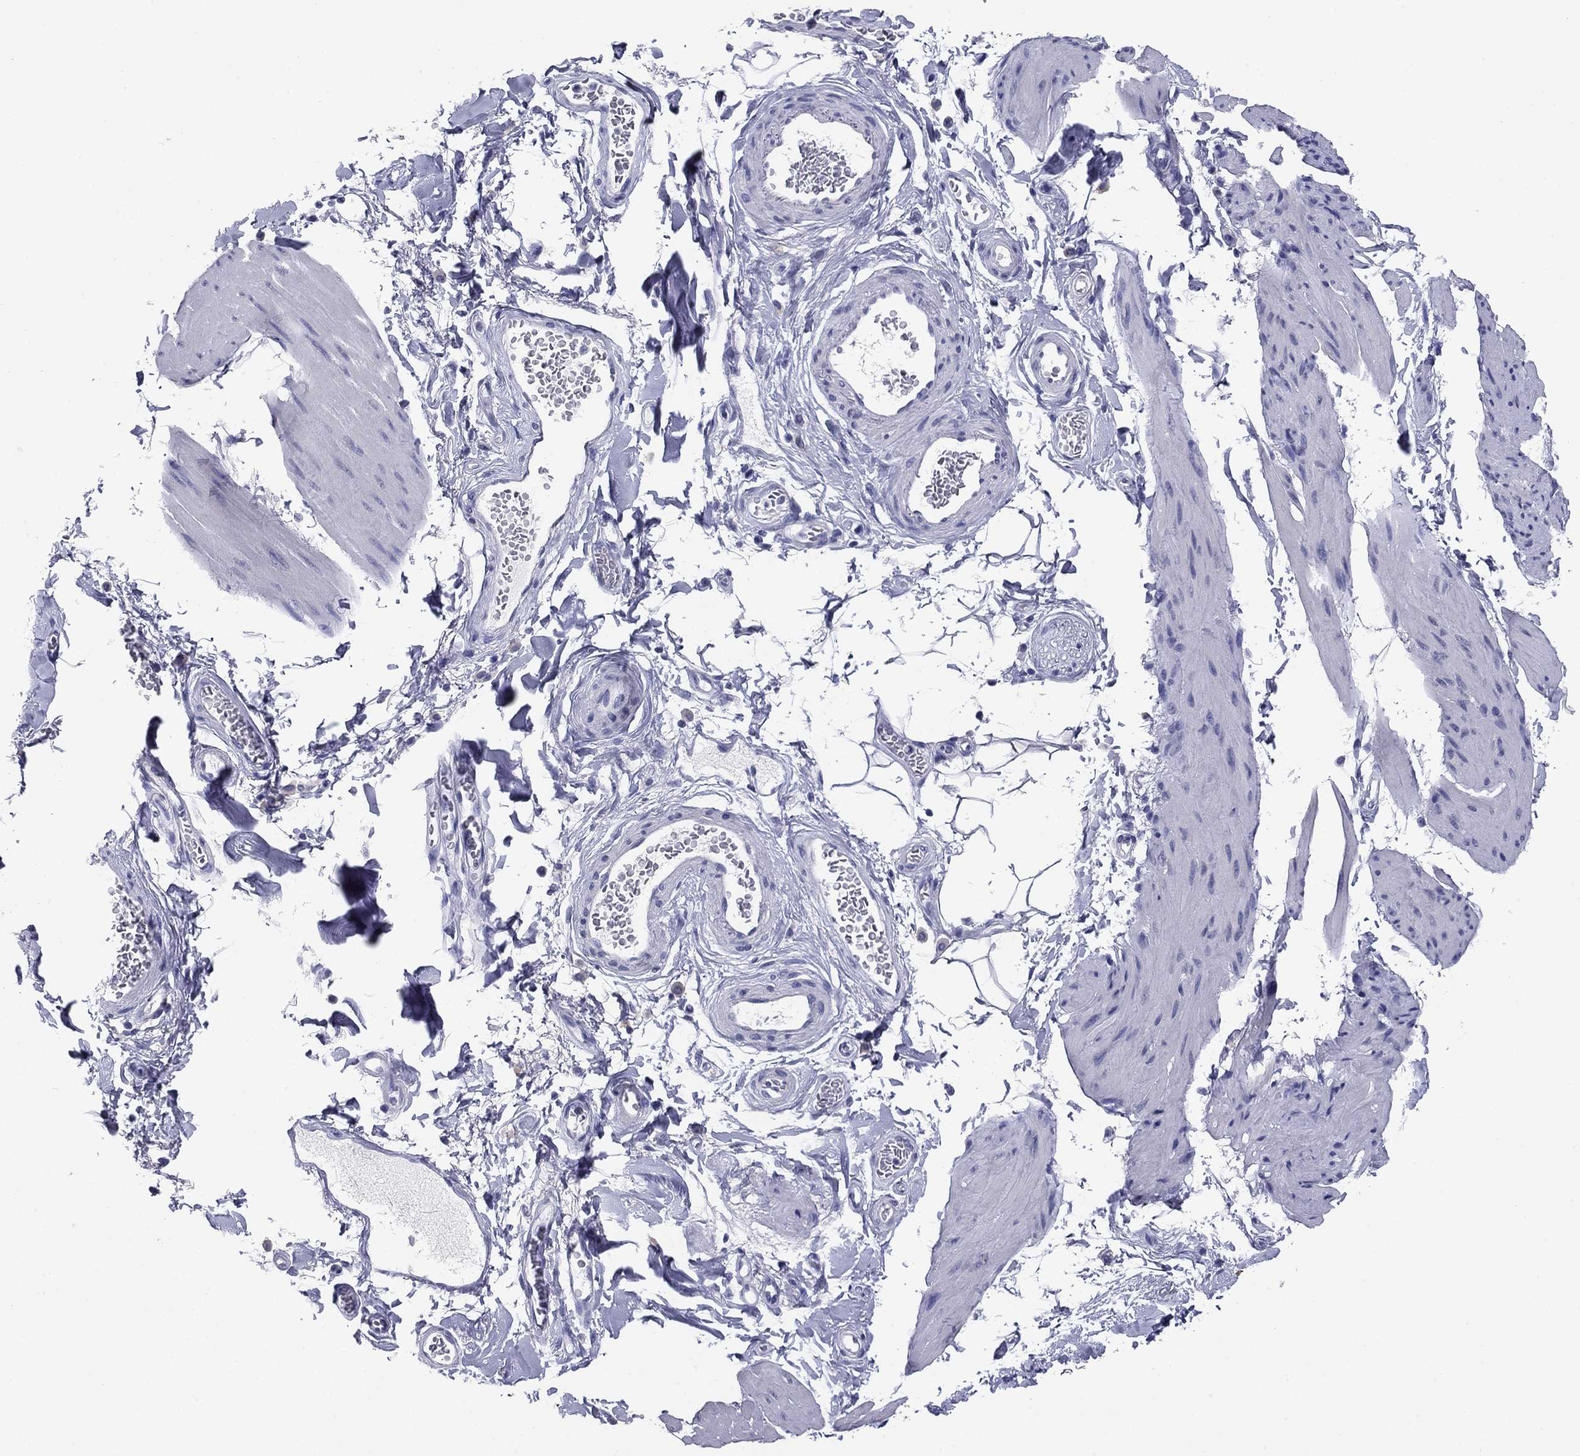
{"staining": {"intensity": "negative", "quantity": "none", "location": "none"}, "tissue": "smooth muscle", "cell_type": "Smooth muscle cells", "image_type": "normal", "snomed": [{"axis": "morphology", "description": "Normal tissue, NOS"}, {"axis": "topography", "description": "Adipose tissue"}, {"axis": "topography", "description": "Smooth muscle"}, {"axis": "topography", "description": "Peripheral nerve tissue"}], "caption": "Protein analysis of unremarkable smooth muscle exhibits no significant staining in smooth muscle cells. (DAB (3,3'-diaminobenzidine) immunohistochemistry (IHC) with hematoxylin counter stain).", "gene": "HAO1", "patient": {"sex": "male", "age": 83}}